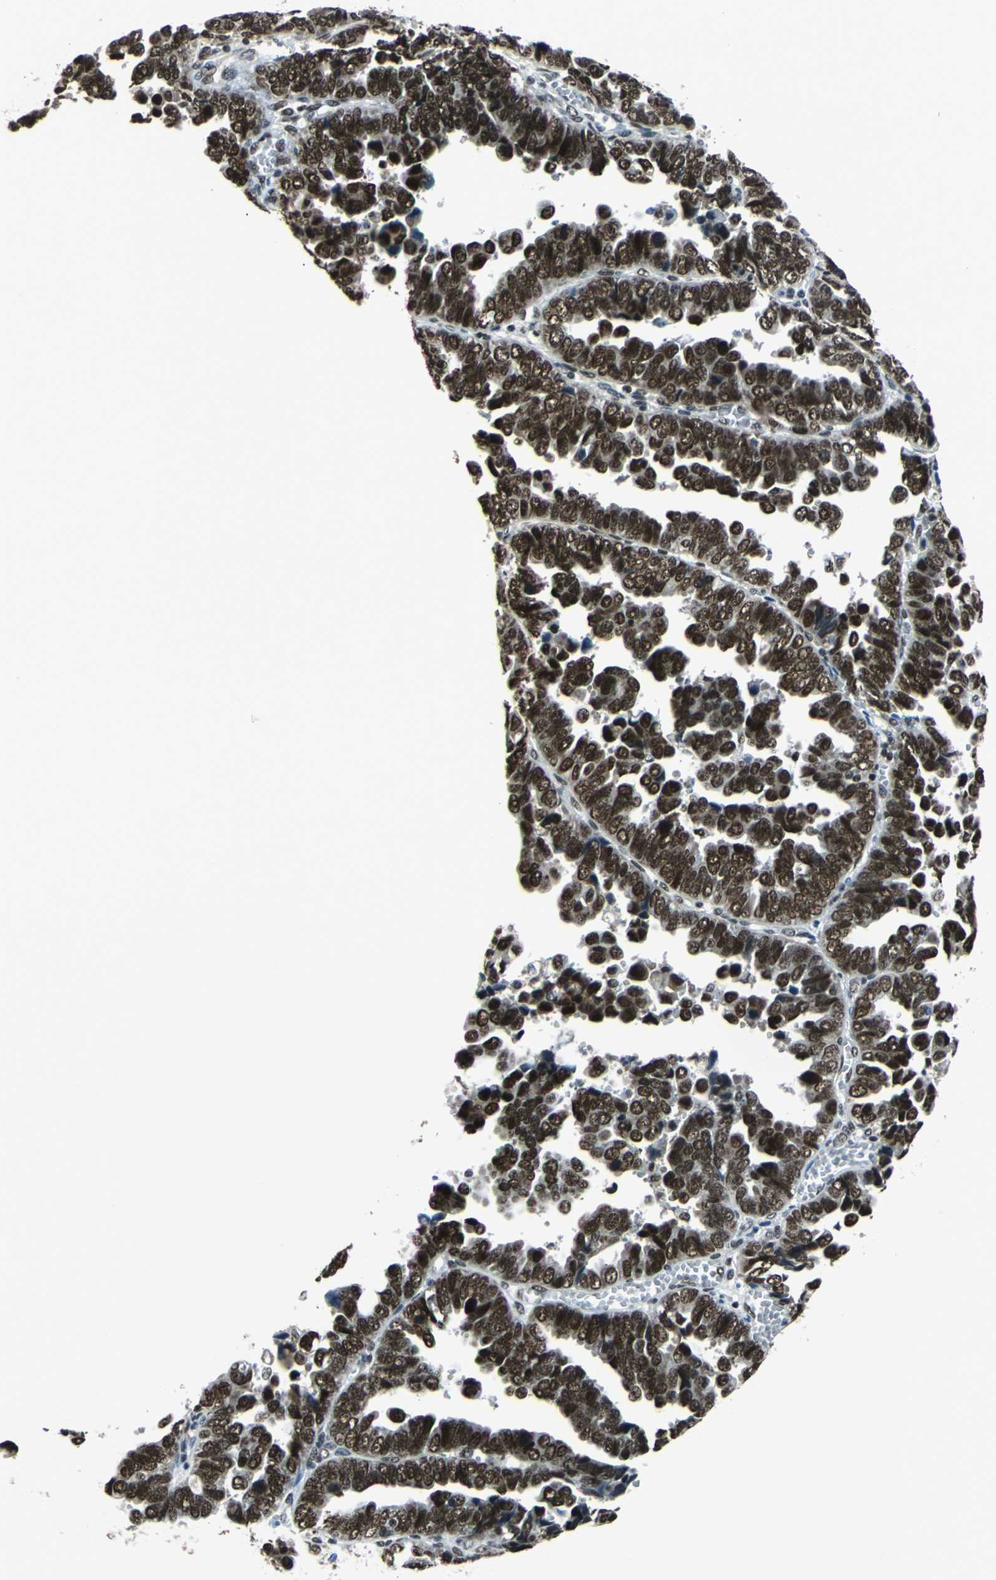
{"staining": {"intensity": "strong", "quantity": ">75%", "location": "nuclear"}, "tissue": "endometrial cancer", "cell_type": "Tumor cells", "image_type": "cancer", "snomed": [{"axis": "morphology", "description": "Adenocarcinoma, NOS"}, {"axis": "topography", "description": "Endometrium"}], "caption": "Brown immunohistochemical staining in endometrial cancer displays strong nuclear staining in approximately >75% of tumor cells.", "gene": "BCLAF1", "patient": {"sex": "female", "age": 75}}